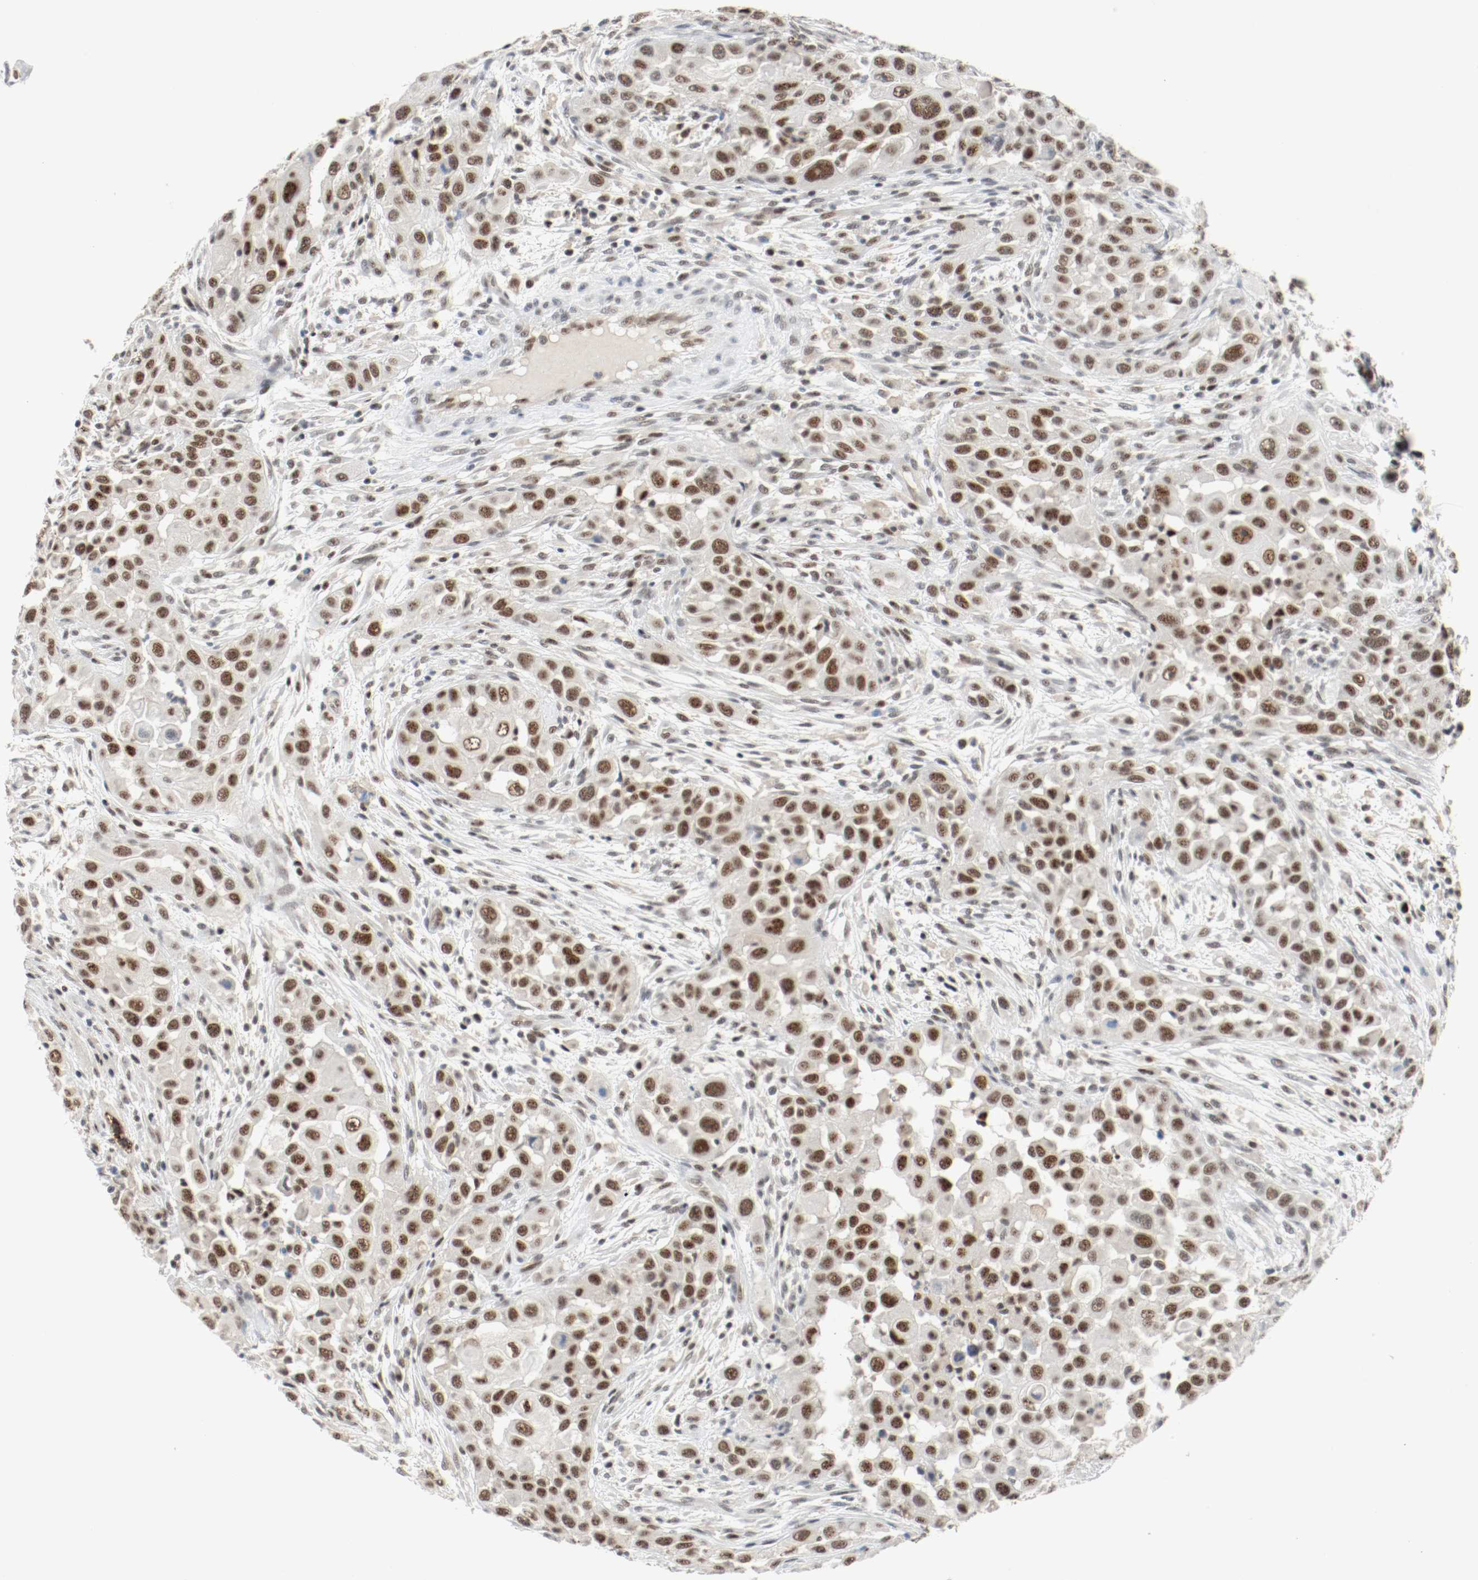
{"staining": {"intensity": "strong", "quantity": ">75%", "location": "nuclear"}, "tissue": "head and neck cancer", "cell_type": "Tumor cells", "image_type": "cancer", "snomed": [{"axis": "morphology", "description": "Carcinoma, NOS"}, {"axis": "topography", "description": "Head-Neck"}], "caption": "High-power microscopy captured an immunohistochemistry histopathology image of carcinoma (head and neck), revealing strong nuclear positivity in about >75% of tumor cells. Nuclei are stained in blue.", "gene": "ASH1L", "patient": {"sex": "male", "age": 87}}